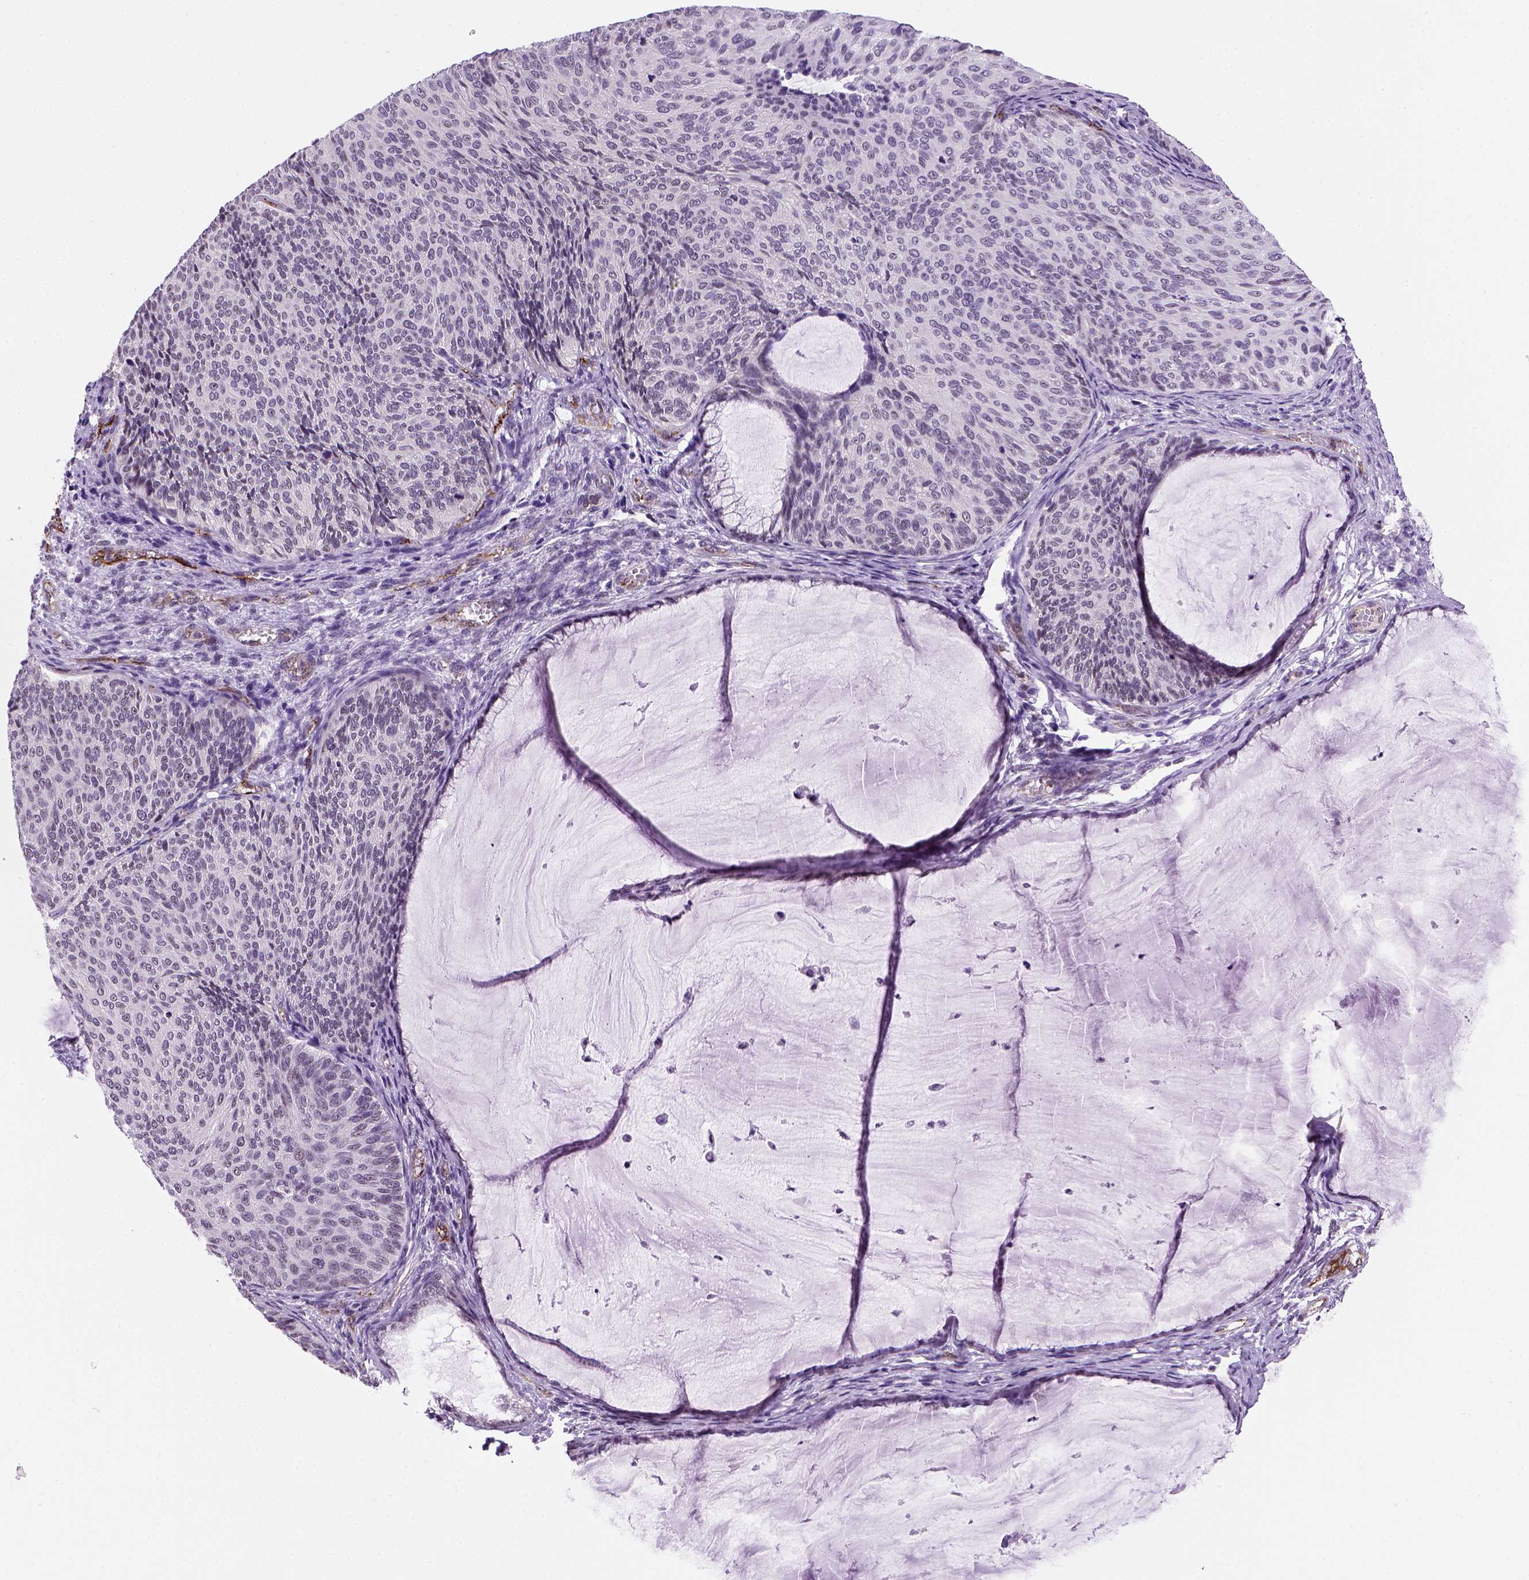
{"staining": {"intensity": "negative", "quantity": "none", "location": "none"}, "tissue": "cervical cancer", "cell_type": "Tumor cells", "image_type": "cancer", "snomed": [{"axis": "morphology", "description": "Squamous cell carcinoma, NOS"}, {"axis": "topography", "description": "Cervix"}], "caption": "Tumor cells show no significant protein positivity in cervical squamous cell carcinoma.", "gene": "VWF", "patient": {"sex": "female", "age": 36}}